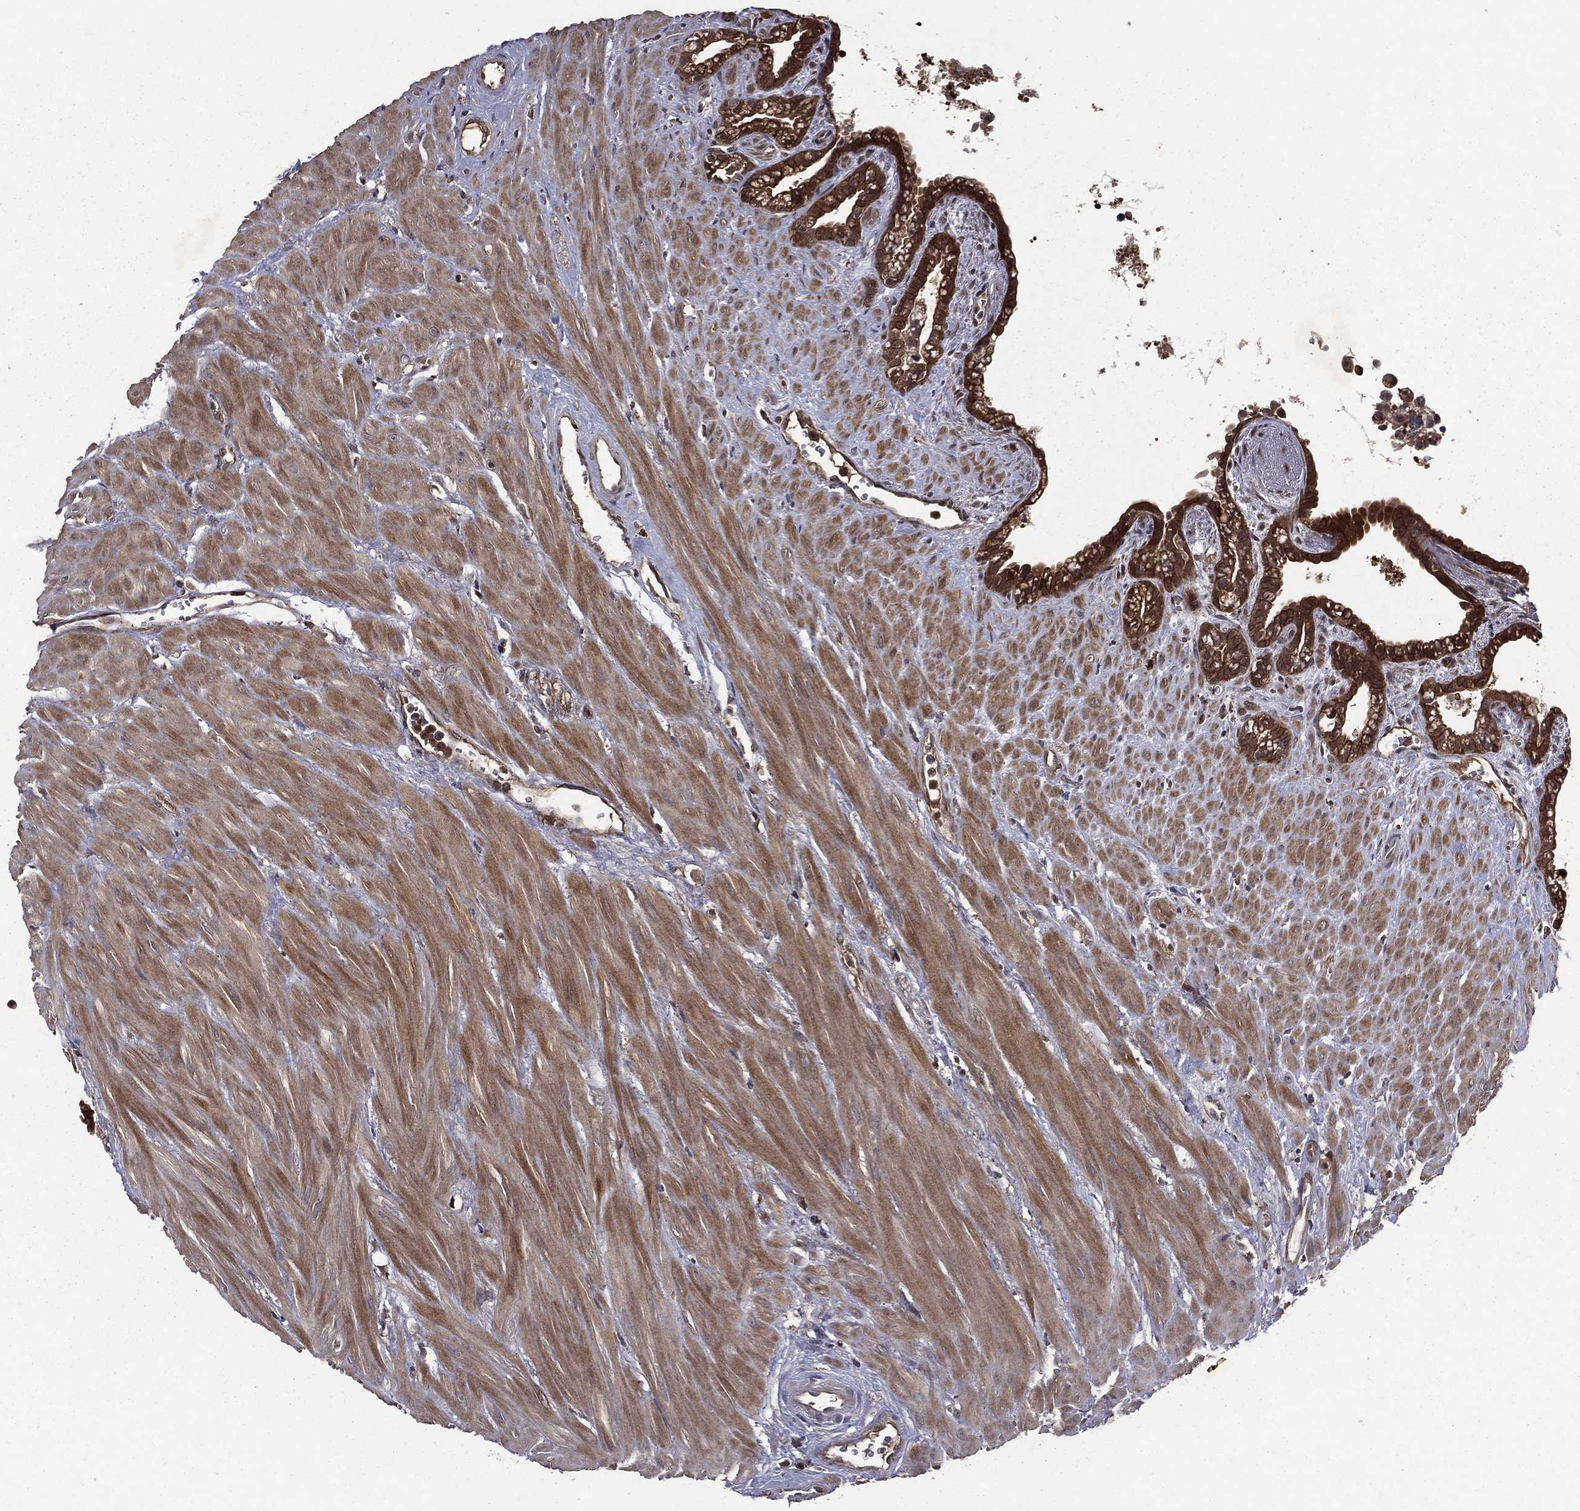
{"staining": {"intensity": "moderate", "quantity": ">75%", "location": "cytoplasmic/membranous,nuclear"}, "tissue": "seminal vesicle", "cell_type": "Glandular cells", "image_type": "normal", "snomed": [{"axis": "morphology", "description": "Normal tissue, NOS"}, {"axis": "morphology", "description": "Urothelial carcinoma, NOS"}, {"axis": "topography", "description": "Urinary bladder"}, {"axis": "topography", "description": "Seminal veicle"}], "caption": "Benign seminal vesicle was stained to show a protein in brown. There is medium levels of moderate cytoplasmic/membranous,nuclear expression in about >75% of glandular cells. The staining was performed using DAB (3,3'-diaminobenzidine) to visualize the protein expression in brown, while the nuclei were stained in blue with hematoxylin (Magnification: 20x).", "gene": "FGD1", "patient": {"sex": "male", "age": 76}}